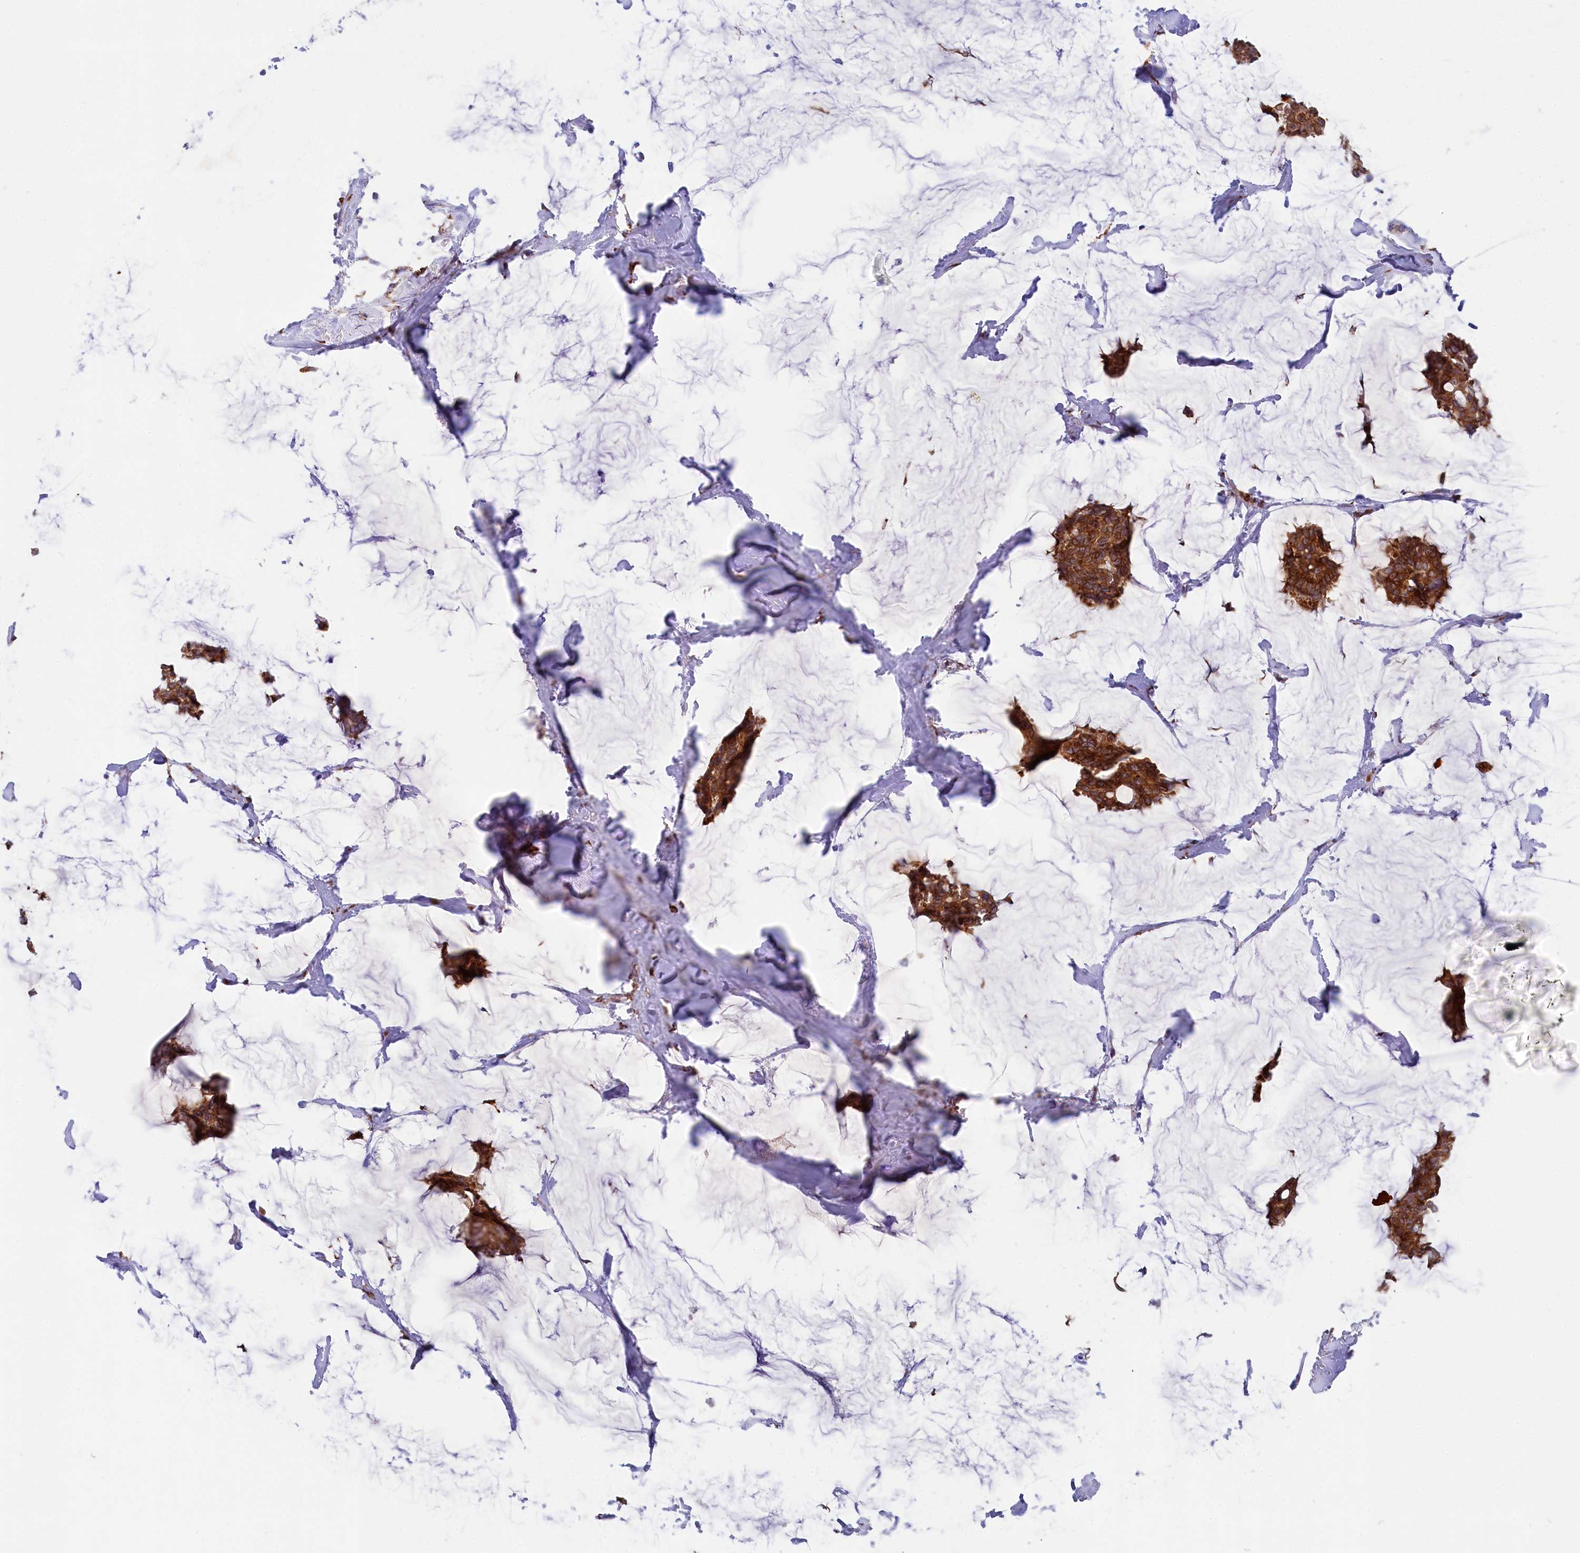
{"staining": {"intensity": "strong", "quantity": ">75%", "location": "cytoplasmic/membranous"}, "tissue": "breast cancer", "cell_type": "Tumor cells", "image_type": "cancer", "snomed": [{"axis": "morphology", "description": "Duct carcinoma"}, {"axis": "topography", "description": "Breast"}], "caption": "The micrograph shows staining of breast cancer (infiltrating ductal carcinoma), revealing strong cytoplasmic/membranous protein expression (brown color) within tumor cells. Ihc stains the protein in brown and the nuclei are stained blue.", "gene": "CHID1", "patient": {"sex": "female", "age": 93}}